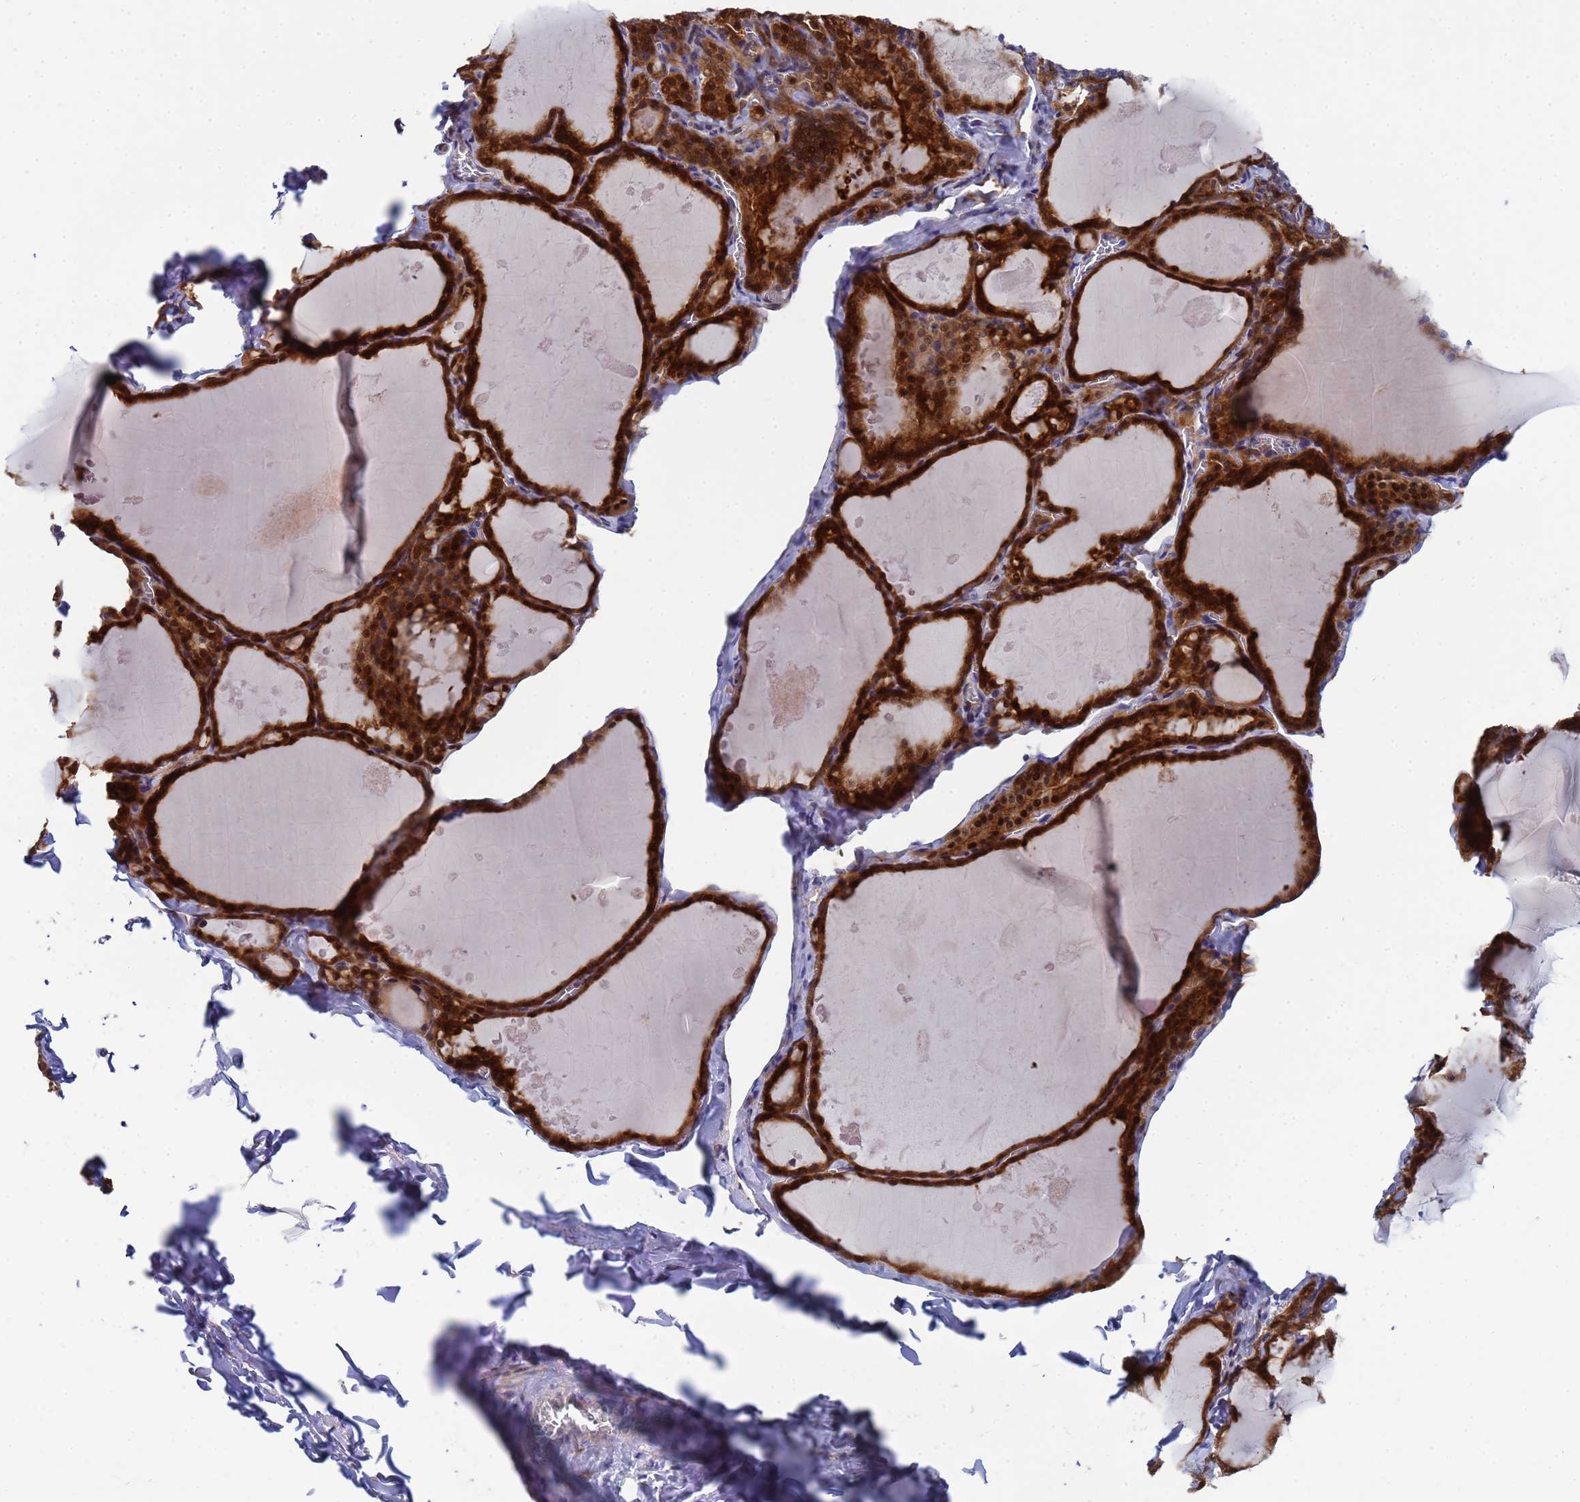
{"staining": {"intensity": "strong", "quantity": ">75%", "location": "cytoplasmic/membranous,nuclear"}, "tissue": "thyroid gland", "cell_type": "Glandular cells", "image_type": "normal", "snomed": [{"axis": "morphology", "description": "Normal tissue, NOS"}, {"axis": "topography", "description": "Thyroid gland"}], "caption": "Strong cytoplasmic/membranous,nuclear protein expression is appreciated in approximately >75% of glandular cells in thyroid gland. (IHC, brightfield microscopy, high magnification).", "gene": "ENOSF1", "patient": {"sex": "male", "age": 56}}